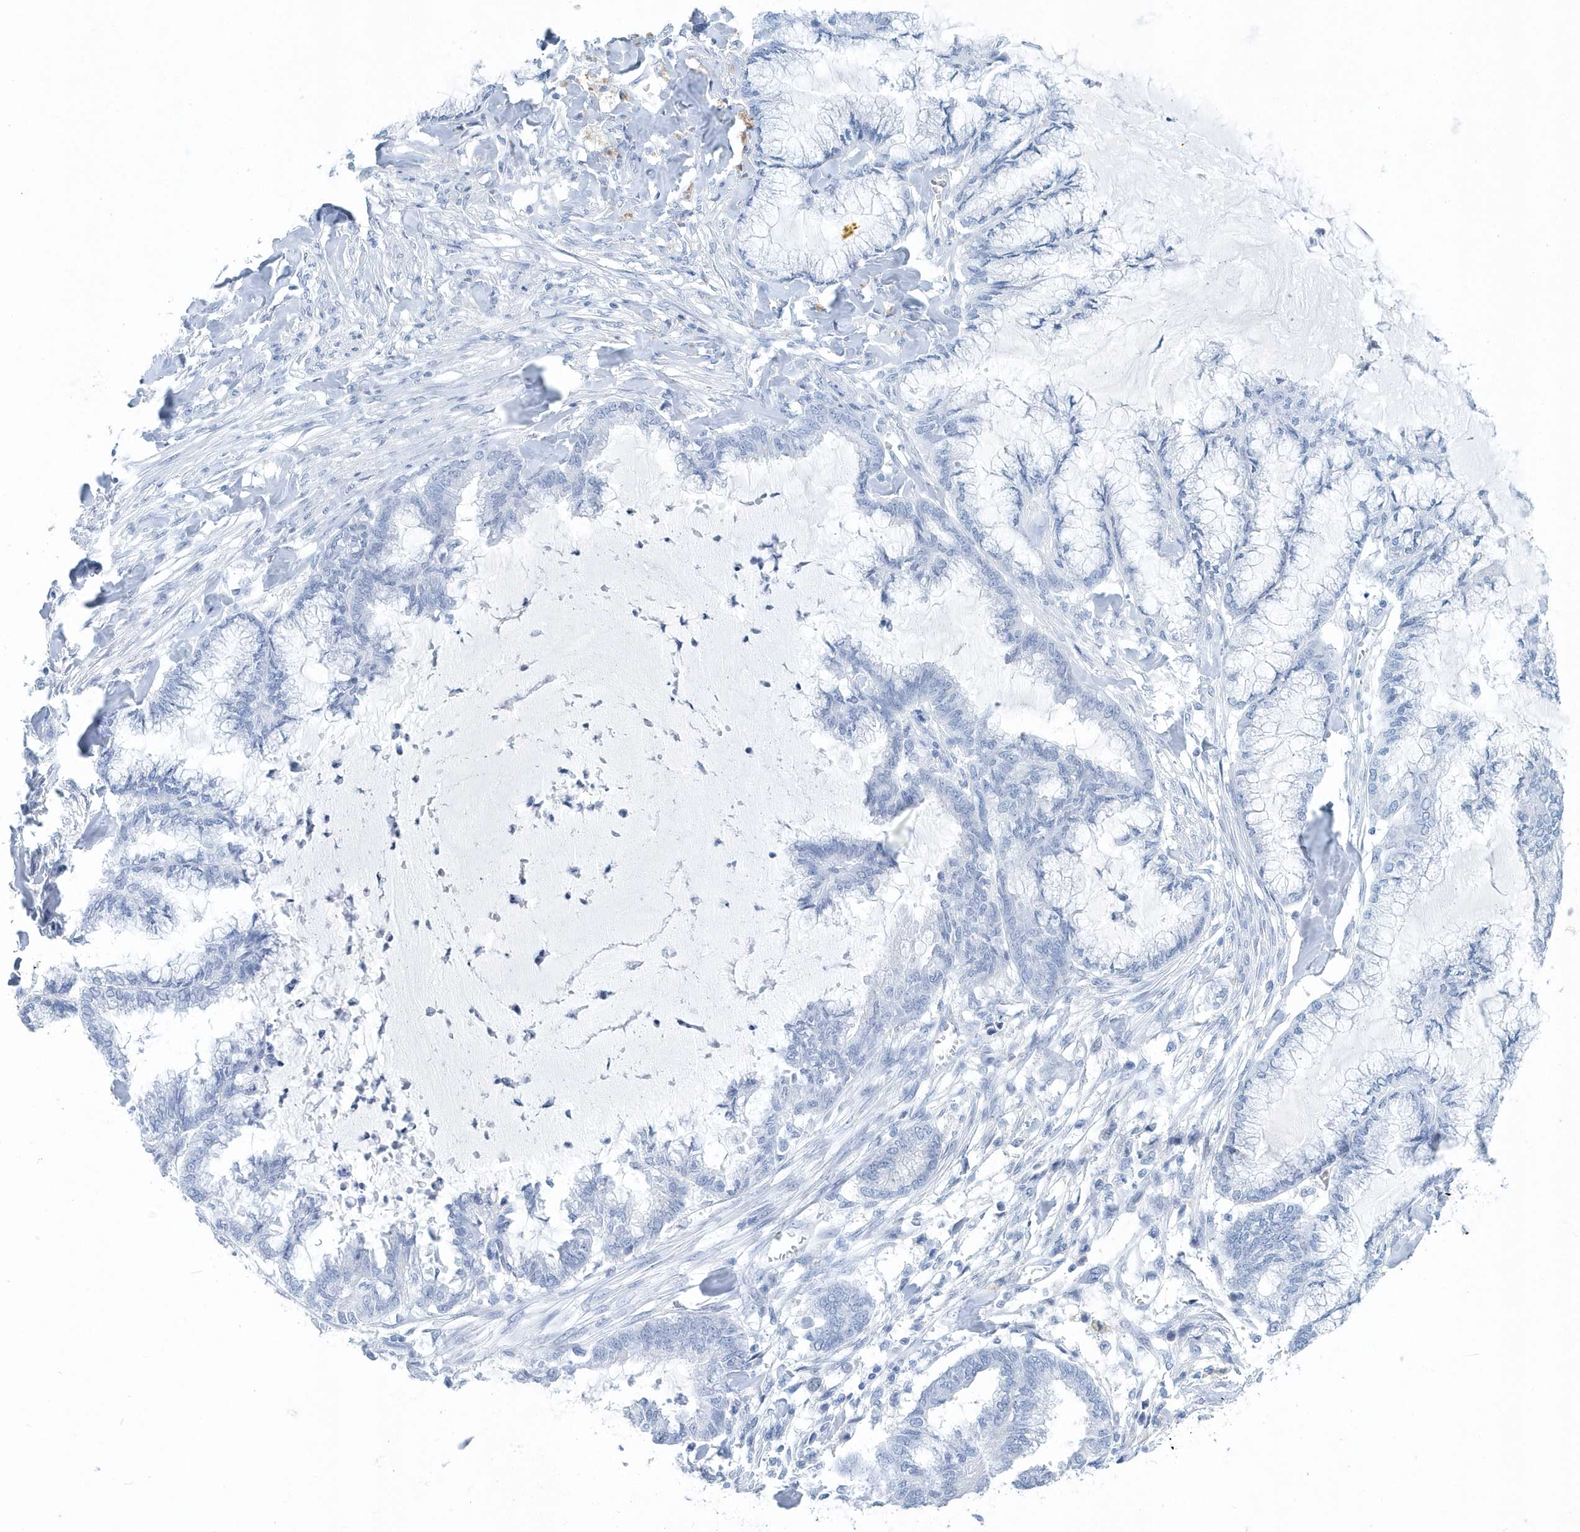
{"staining": {"intensity": "negative", "quantity": "none", "location": "none"}, "tissue": "endometrial cancer", "cell_type": "Tumor cells", "image_type": "cancer", "snomed": [{"axis": "morphology", "description": "Adenocarcinoma, NOS"}, {"axis": "topography", "description": "Endometrium"}], "caption": "Endometrial cancer stained for a protein using immunohistochemistry (IHC) exhibits no positivity tumor cells.", "gene": "PTPRO", "patient": {"sex": "female", "age": 86}}